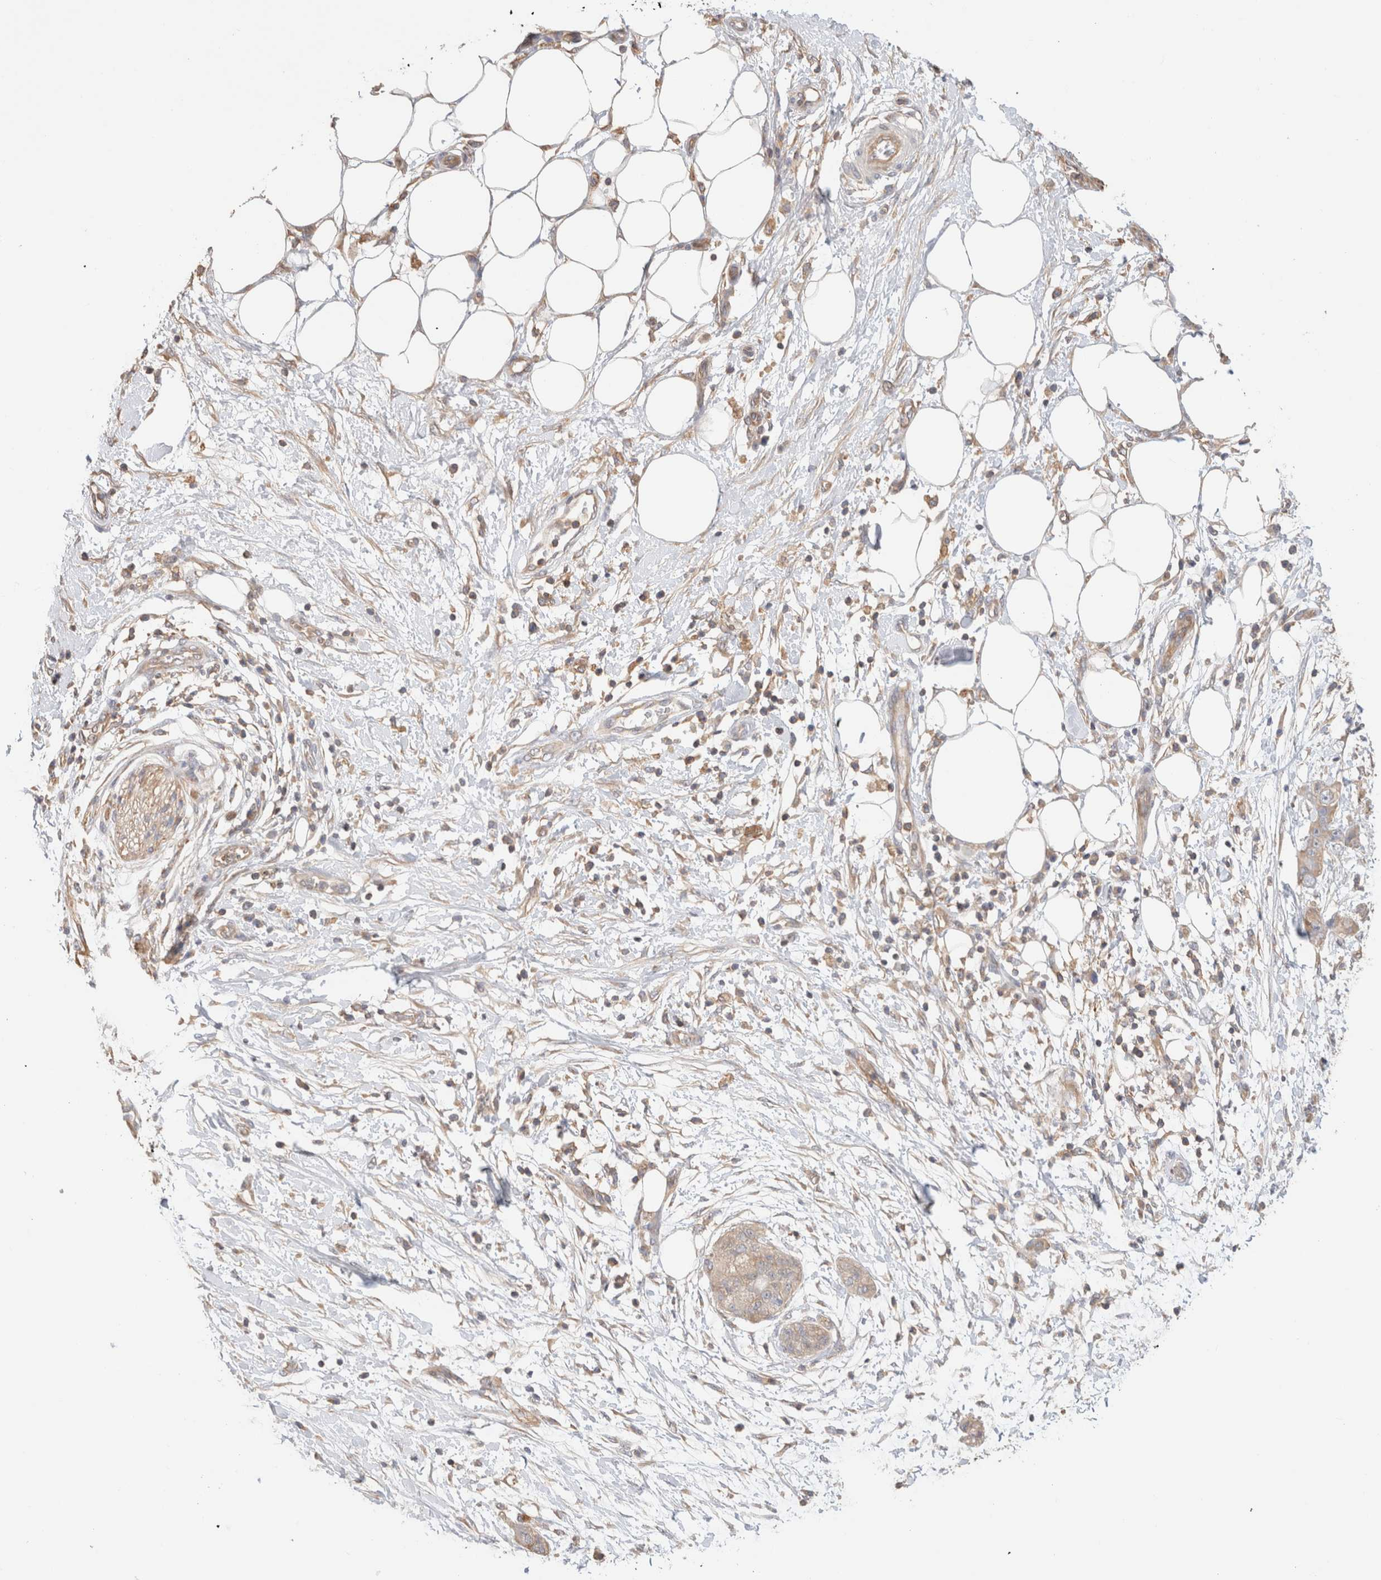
{"staining": {"intensity": "weak", "quantity": "25%-75%", "location": "cytoplasmic/membranous"}, "tissue": "pancreatic cancer", "cell_type": "Tumor cells", "image_type": "cancer", "snomed": [{"axis": "morphology", "description": "Adenocarcinoma, NOS"}, {"axis": "topography", "description": "Pancreas"}], "caption": "Weak cytoplasmic/membranous staining for a protein is identified in about 25%-75% of tumor cells of adenocarcinoma (pancreatic) using IHC.", "gene": "CFAP418", "patient": {"sex": "female", "age": 78}}